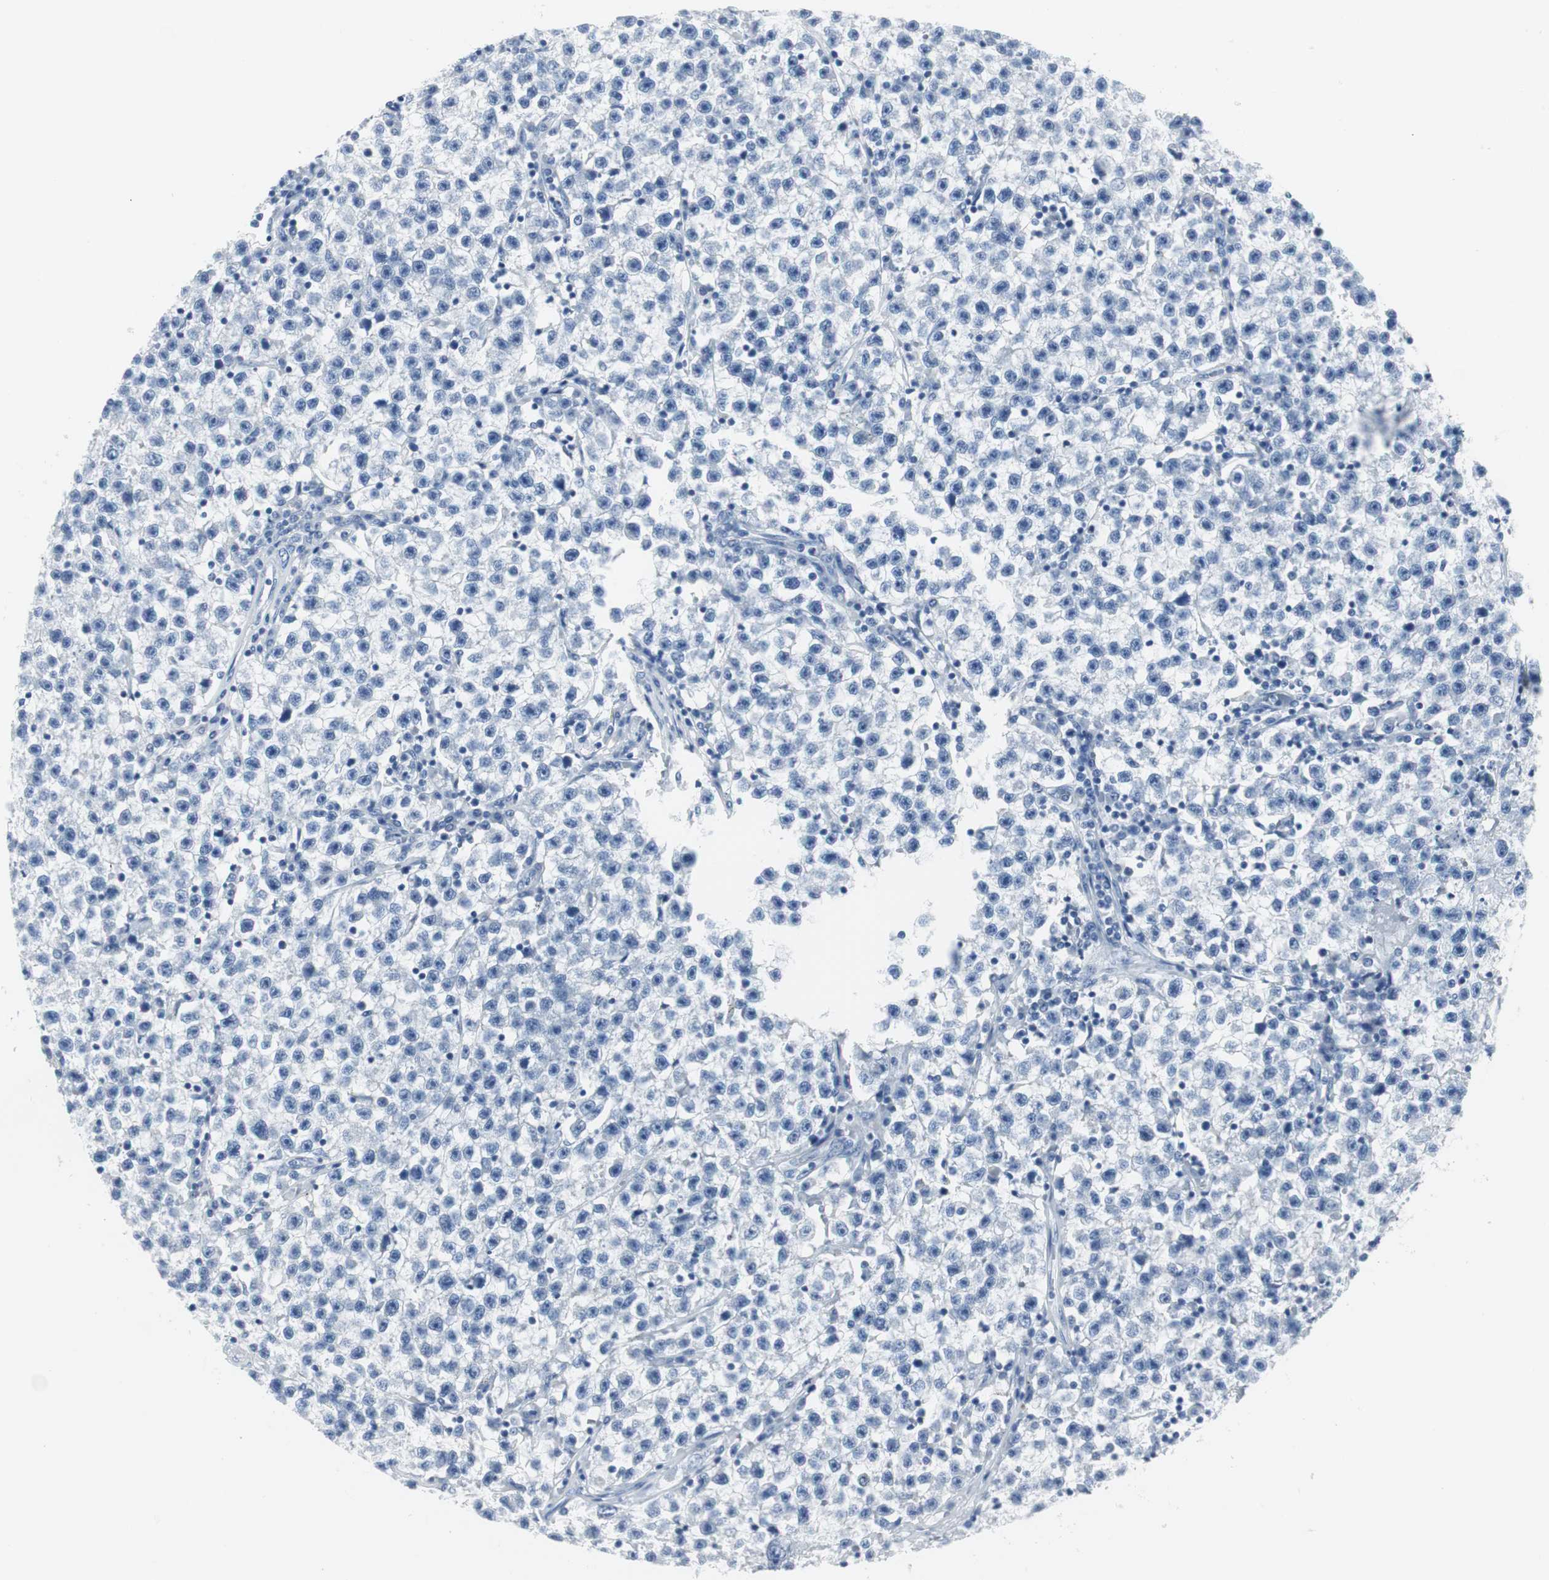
{"staining": {"intensity": "negative", "quantity": "none", "location": "none"}, "tissue": "testis cancer", "cell_type": "Tumor cells", "image_type": "cancer", "snomed": [{"axis": "morphology", "description": "Seminoma, NOS"}, {"axis": "topography", "description": "Testis"}], "caption": "IHC micrograph of neoplastic tissue: seminoma (testis) stained with DAB (3,3'-diaminobenzidine) reveals no significant protein expression in tumor cells.", "gene": "GAP43", "patient": {"sex": "male", "age": 22}}